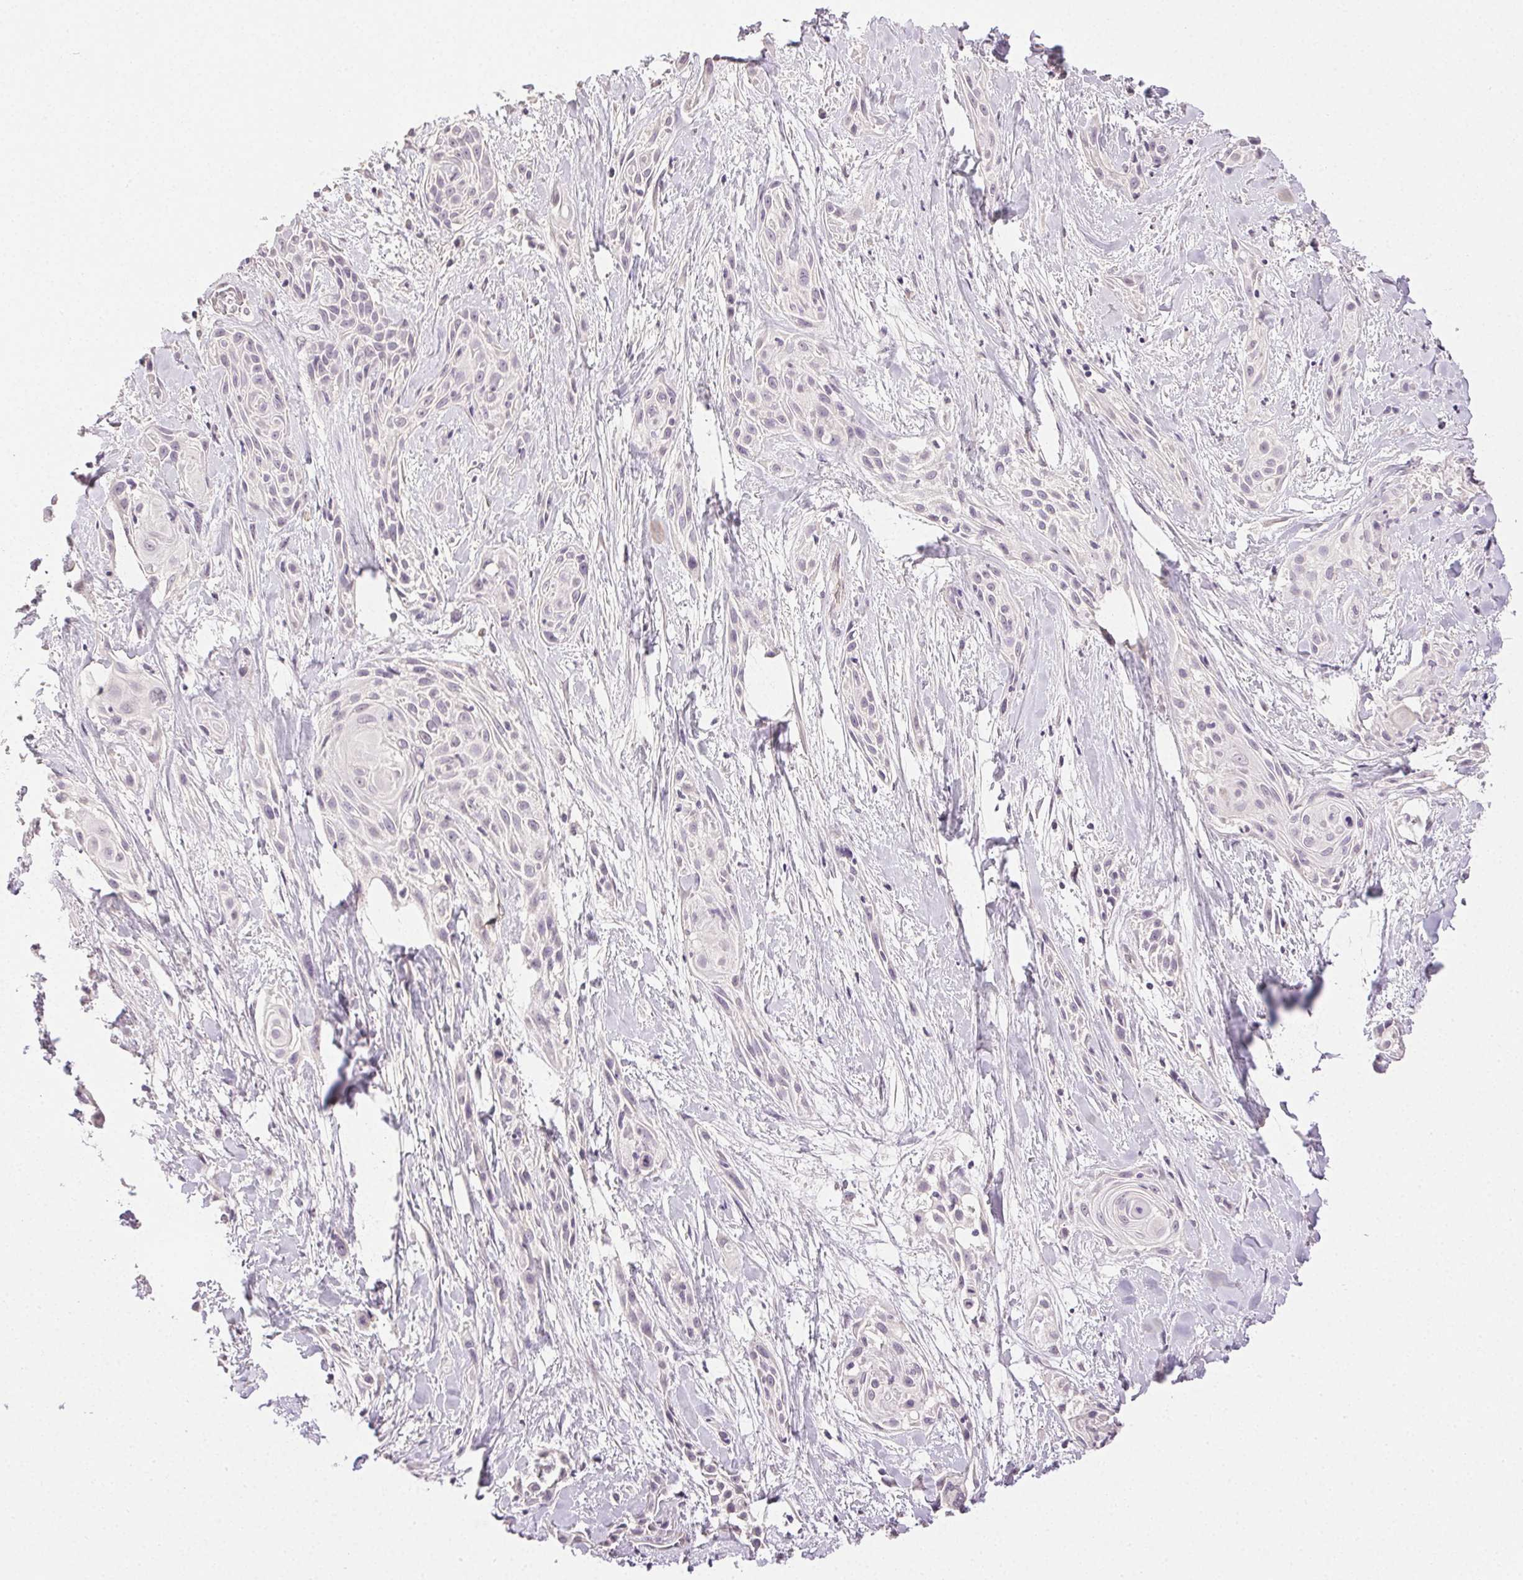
{"staining": {"intensity": "negative", "quantity": "none", "location": "none"}, "tissue": "skin cancer", "cell_type": "Tumor cells", "image_type": "cancer", "snomed": [{"axis": "morphology", "description": "Squamous cell carcinoma, NOS"}, {"axis": "topography", "description": "Skin"}, {"axis": "topography", "description": "Anal"}], "caption": "Immunohistochemical staining of skin squamous cell carcinoma demonstrates no significant expression in tumor cells.", "gene": "PLCB1", "patient": {"sex": "male", "age": 64}}